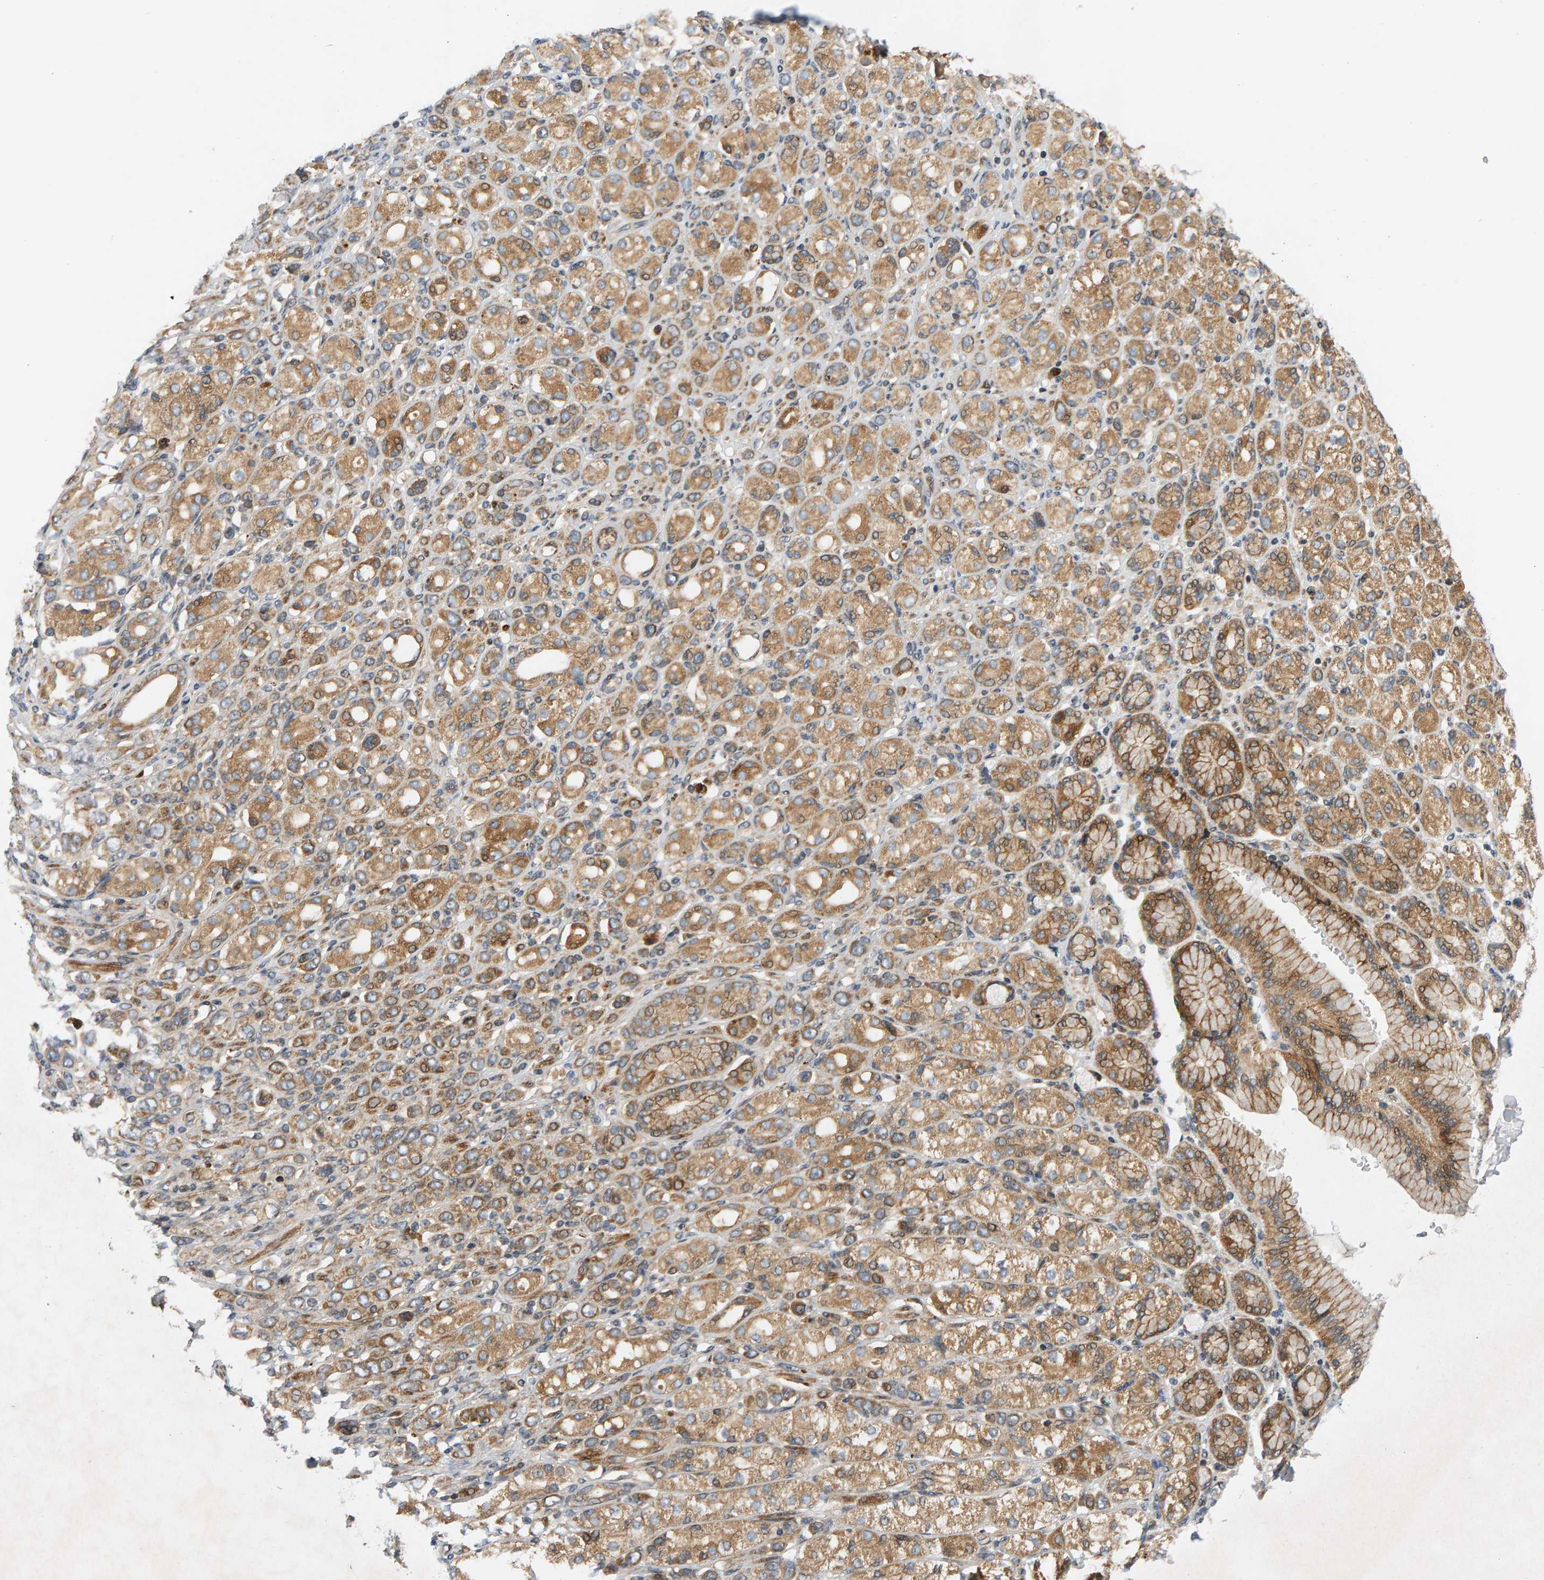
{"staining": {"intensity": "moderate", "quantity": ">75%", "location": "cytoplasmic/membranous"}, "tissue": "stomach cancer", "cell_type": "Tumor cells", "image_type": "cancer", "snomed": [{"axis": "morphology", "description": "Adenocarcinoma, NOS"}, {"axis": "topography", "description": "Stomach"}], "caption": "This is a photomicrograph of immunohistochemistry staining of stomach cancer, which shows moderate staining in the cytoplasmic/membranous of tumor cells.", "gene": "BAHCC1", "patient": {"sex": "female", "age": 65}}